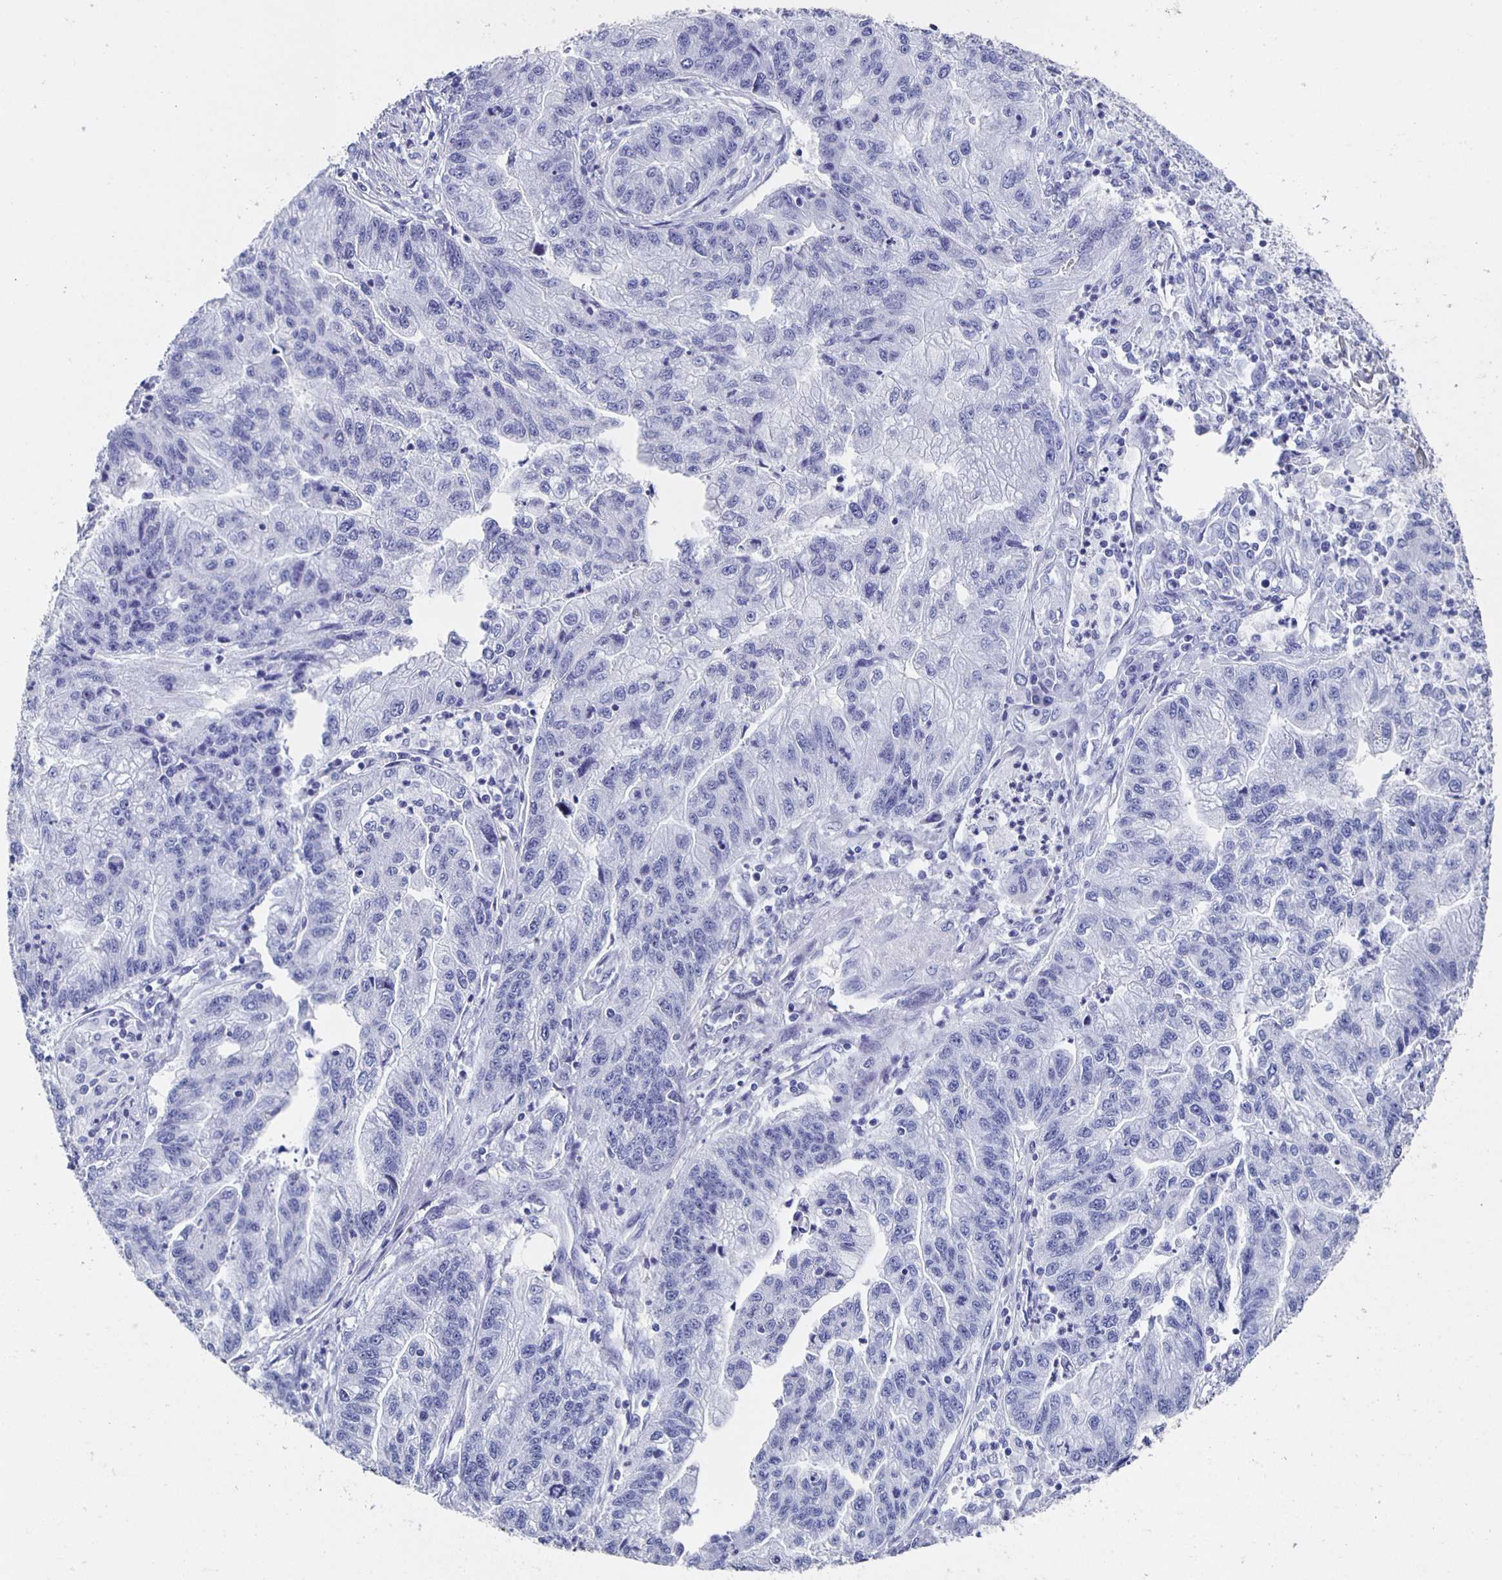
{"staining": {"intensity": "negative", "quantity": "none", "location": "none"}, "tissue": "stomach cancer", "cell_type": "Tumor cells", "image_type": "cancer", "snomed": [{"axis": "morphology", "description": "Adenocarcinoma, NOS"}, {"axis": "topography", "description": "Stomach"}], "caption": "Histopathology image shows no significant protein positivity in tumor cells of stomach cancer.", "gene": "SLC34A2", "patient": {"sex": "male", "age": 83}}